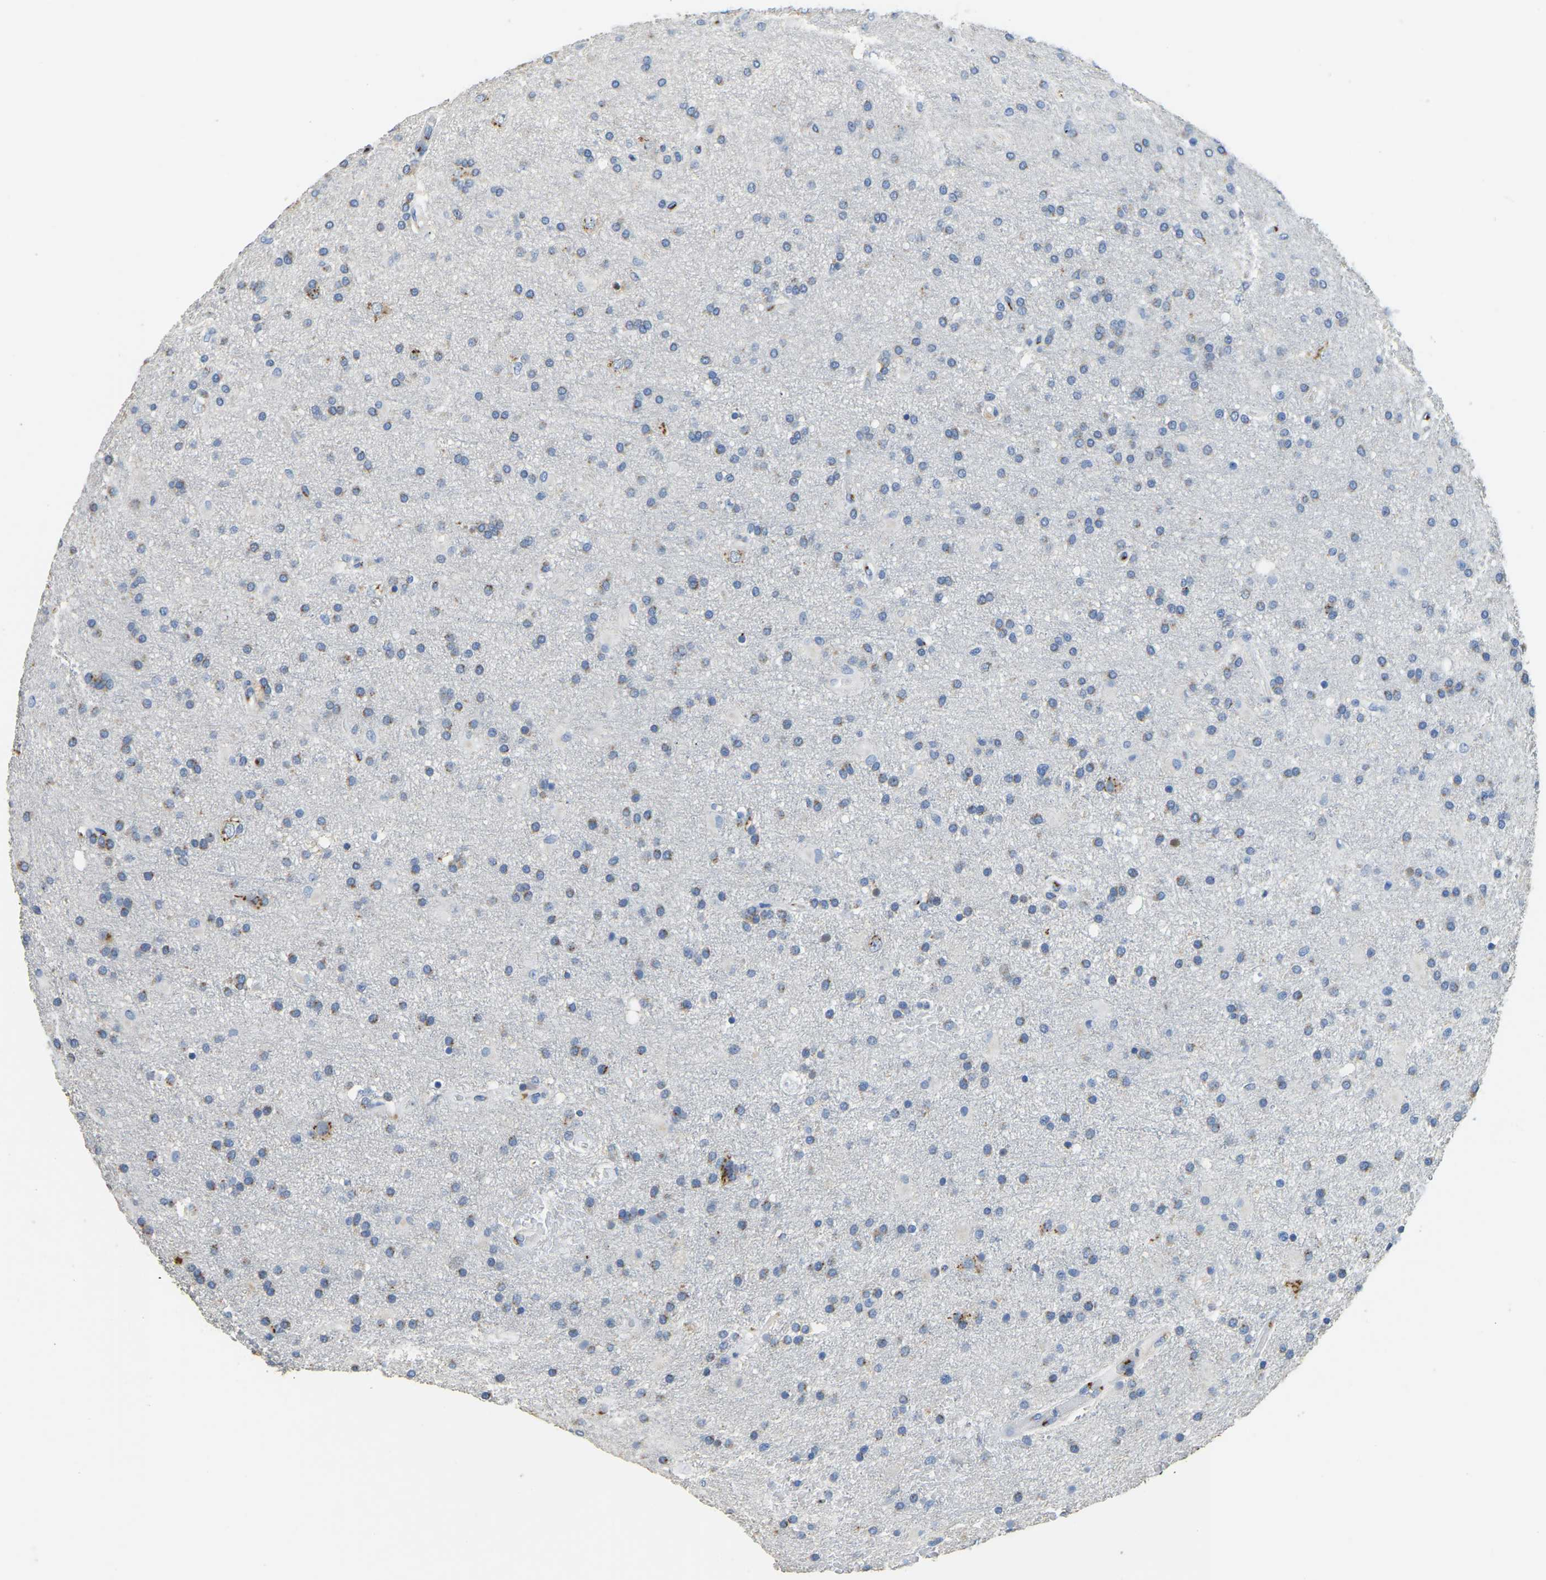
{"staining": {"intensity": "negative", "quantity": "none", "location": "none"}, "tissue": "glioma", "cell_type": "Tumor cells", "image_type": "cancer", "snomed": [{"axis": "morphology", "description": "Glioma, malignant, High grade"}, {"axis": "topography", "description": "Brain"}], "caption": "This photomicrograph is of malignant glioma (high-grade) stained with IHC to label a protein in brown with the nuclei are counter-stained blue. There is no expression in tumor cells.", "gene": "FAM174A", "patient": {"sex": "male", "age": 72}}